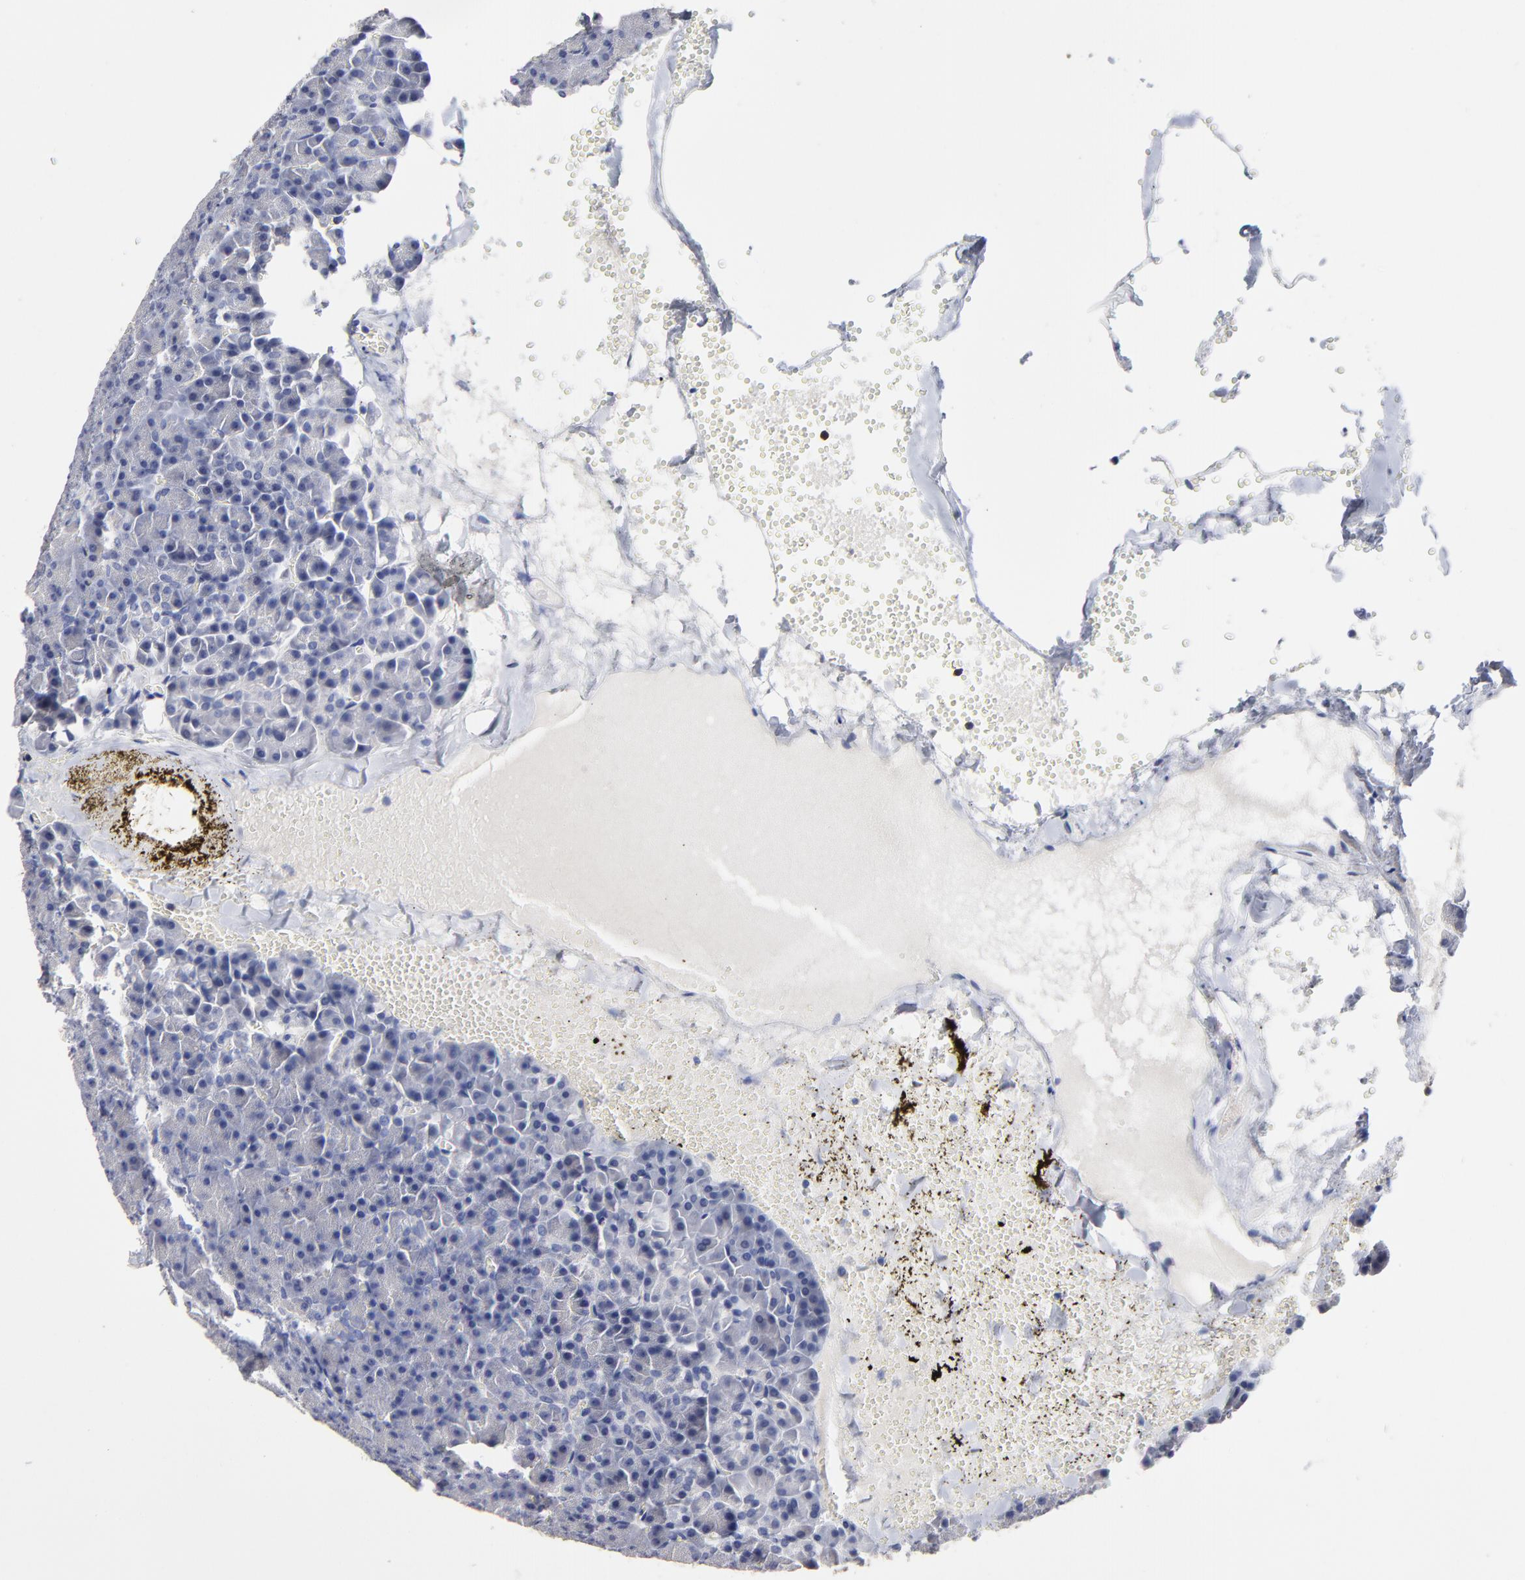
{"staining": {"intensity": "negative", "quantity": "none", "location": "none"}, "tissue": "pancreas", "cell_type": "Exocrine glandular cells", "image_type": "normal", "snomed": [{"axis": "morphology", "description": "Normal tissue, NOS"}, {"axis": "topography", "description": "Pancreas"}], "caption": "IHC micrograph of unremarkable pancreas stained for a protein (brown), which displays no positivity in exocrine glandular cells. Nuclei are stained in blue.", "gene": "TRAT1", "patient": {"sex": "female", "age": 35}}